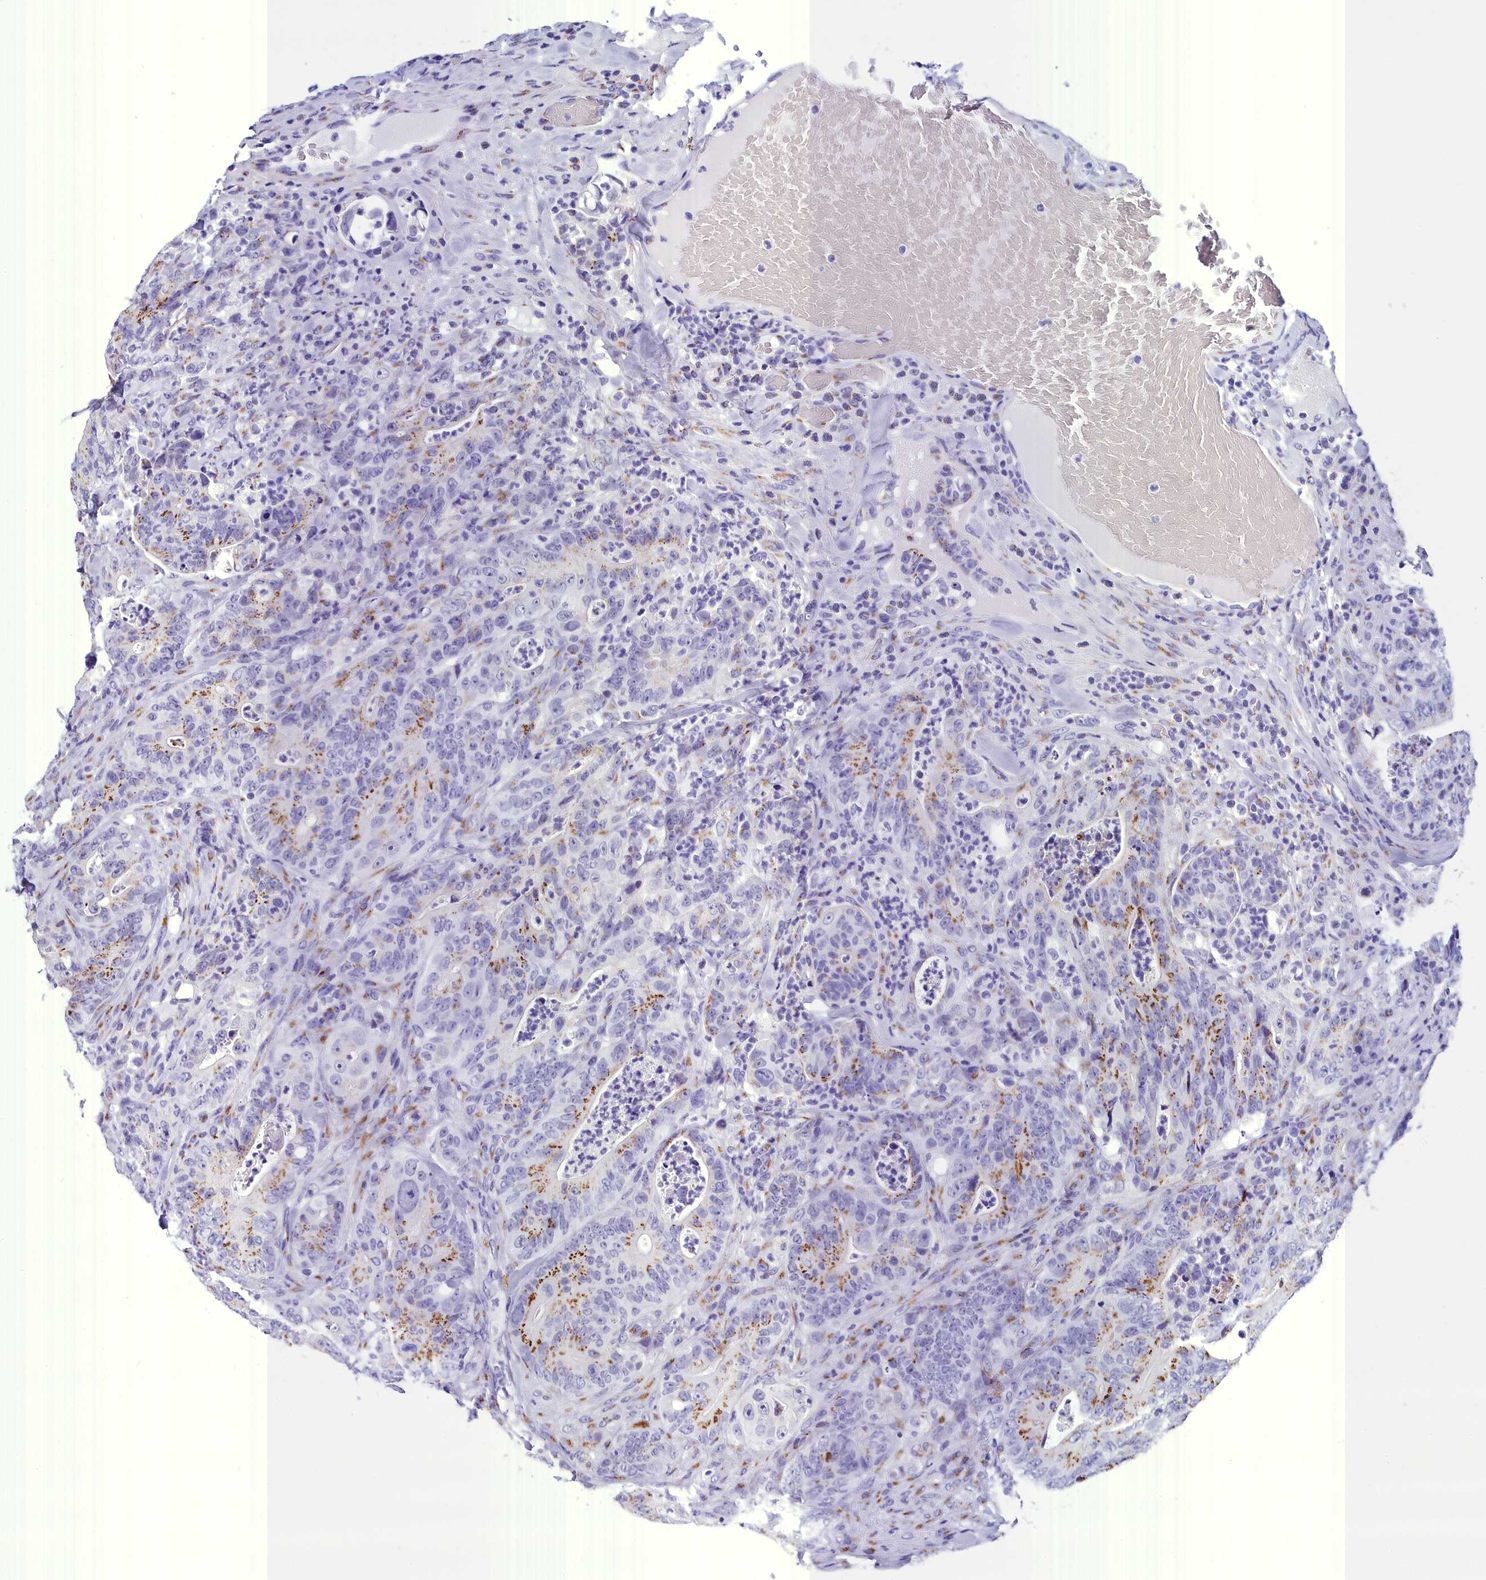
{"staining": {"intensity": "moderate", "quantity": "25%-75%", "location": "cytoplasmic/membranous"}, "tissue": "colorectal cancer", "cell_type": "Tumor cells", "image_type": "cancer", "snomed": [{"axis": "morphology", "description": "Normal tissue, NOS"}, {"axis": "topography", "description": "Colon"}], "caption": "Immunohistochemistry (IHC) of human colorectal cancer demonstrates medium levels of moderate cytoplasmic/membranous staining in approximately 25%-75% of tumor cells.", "gene": "AP3B2", "patient": {"sex": "female", "age": 82}}